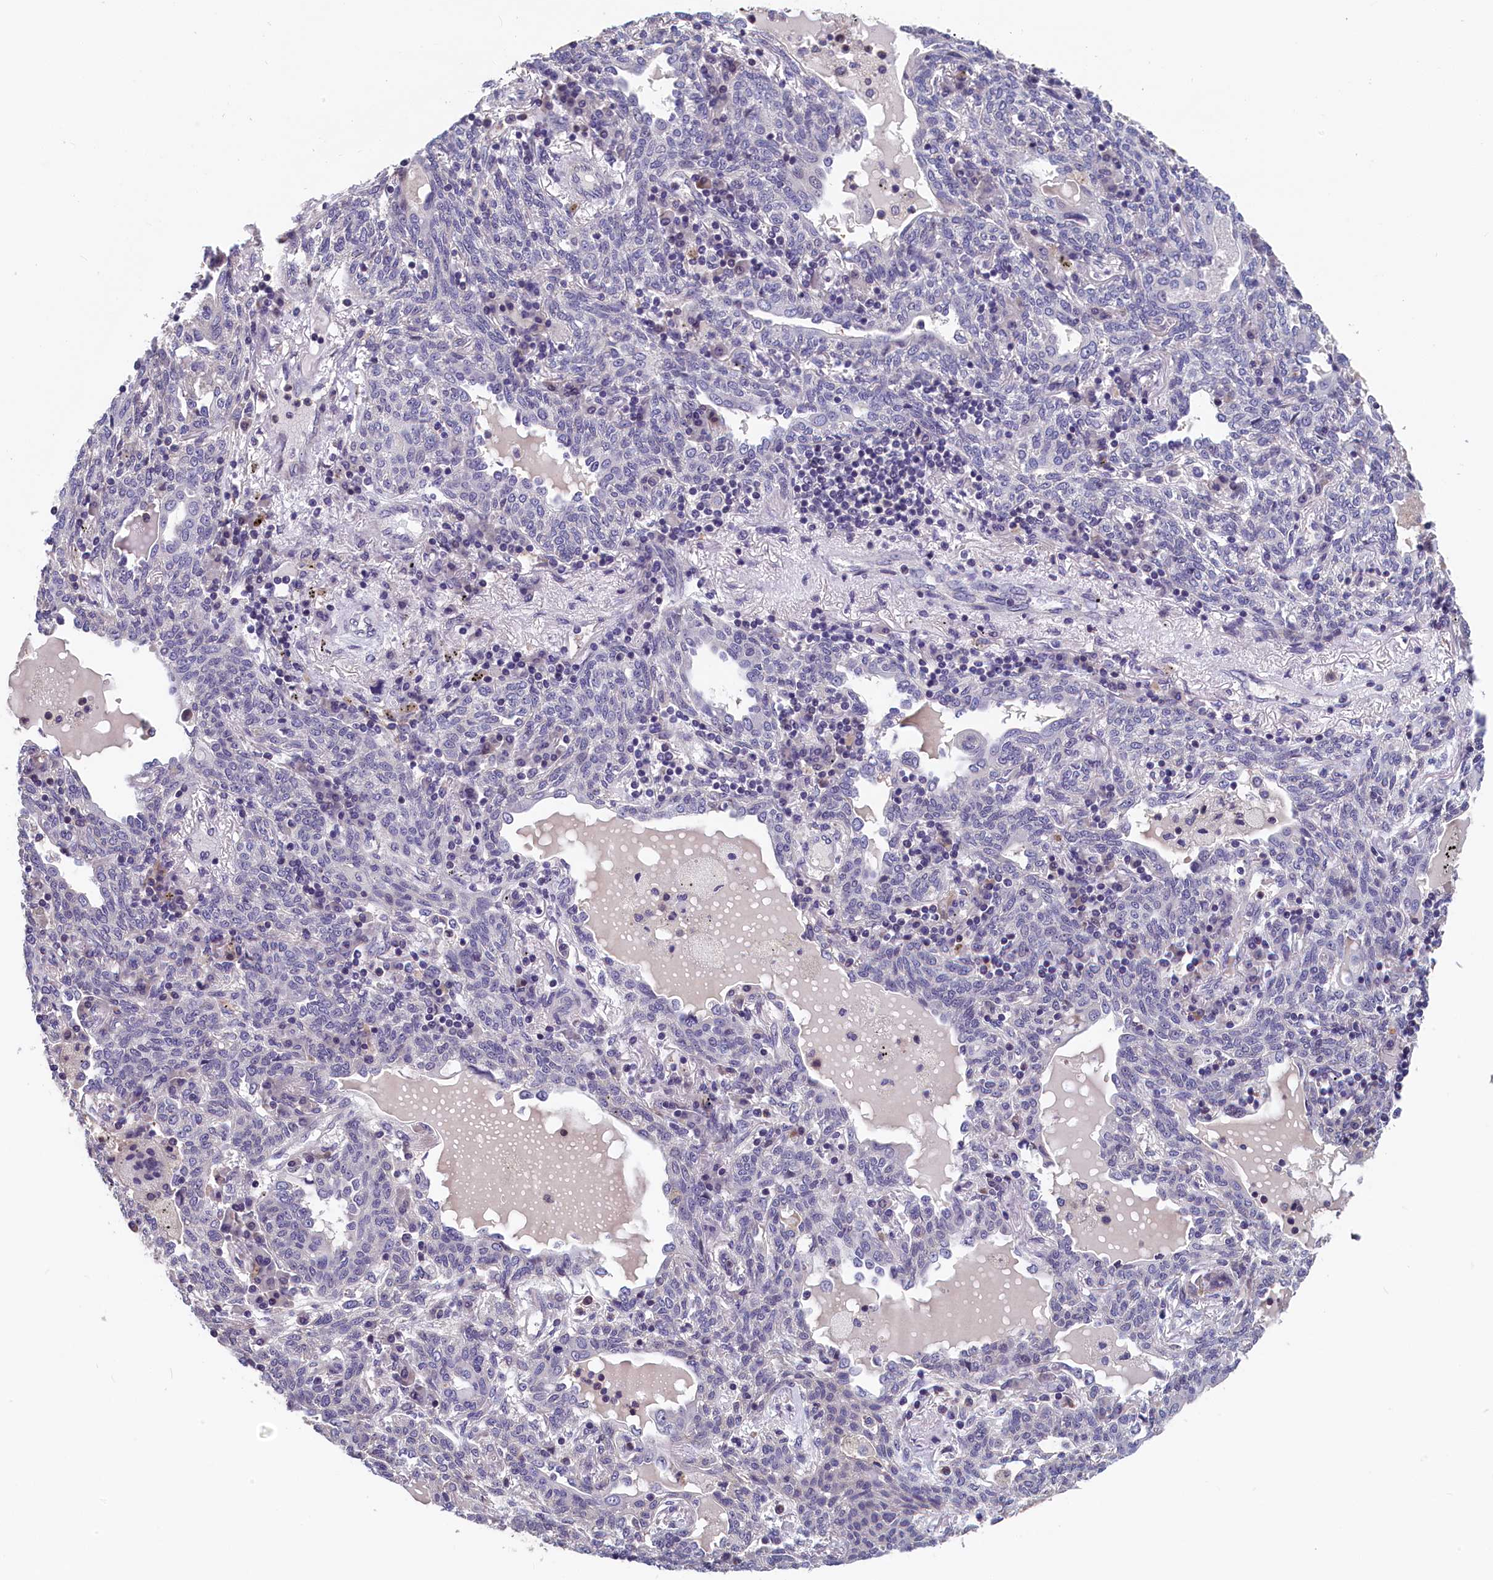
{"staining": {"intensity": "negative", "quantity": "none", "location": "none"}, "tissue": "lung cancer", "cell_type": "Tumor cells", "image_type": "cancer", "snomed": [{"axis": "morphology", "description": "Squamous cell carcinoma, NOS"}, {"axis": "topography", "description": "Lung"}], "caption": "A histopathology image of lung cancer stained for a protein demonstrates no brown staining in tumor cells.", "gene": "TMEM116", "patient": {"sex": "female", "age": 70}}